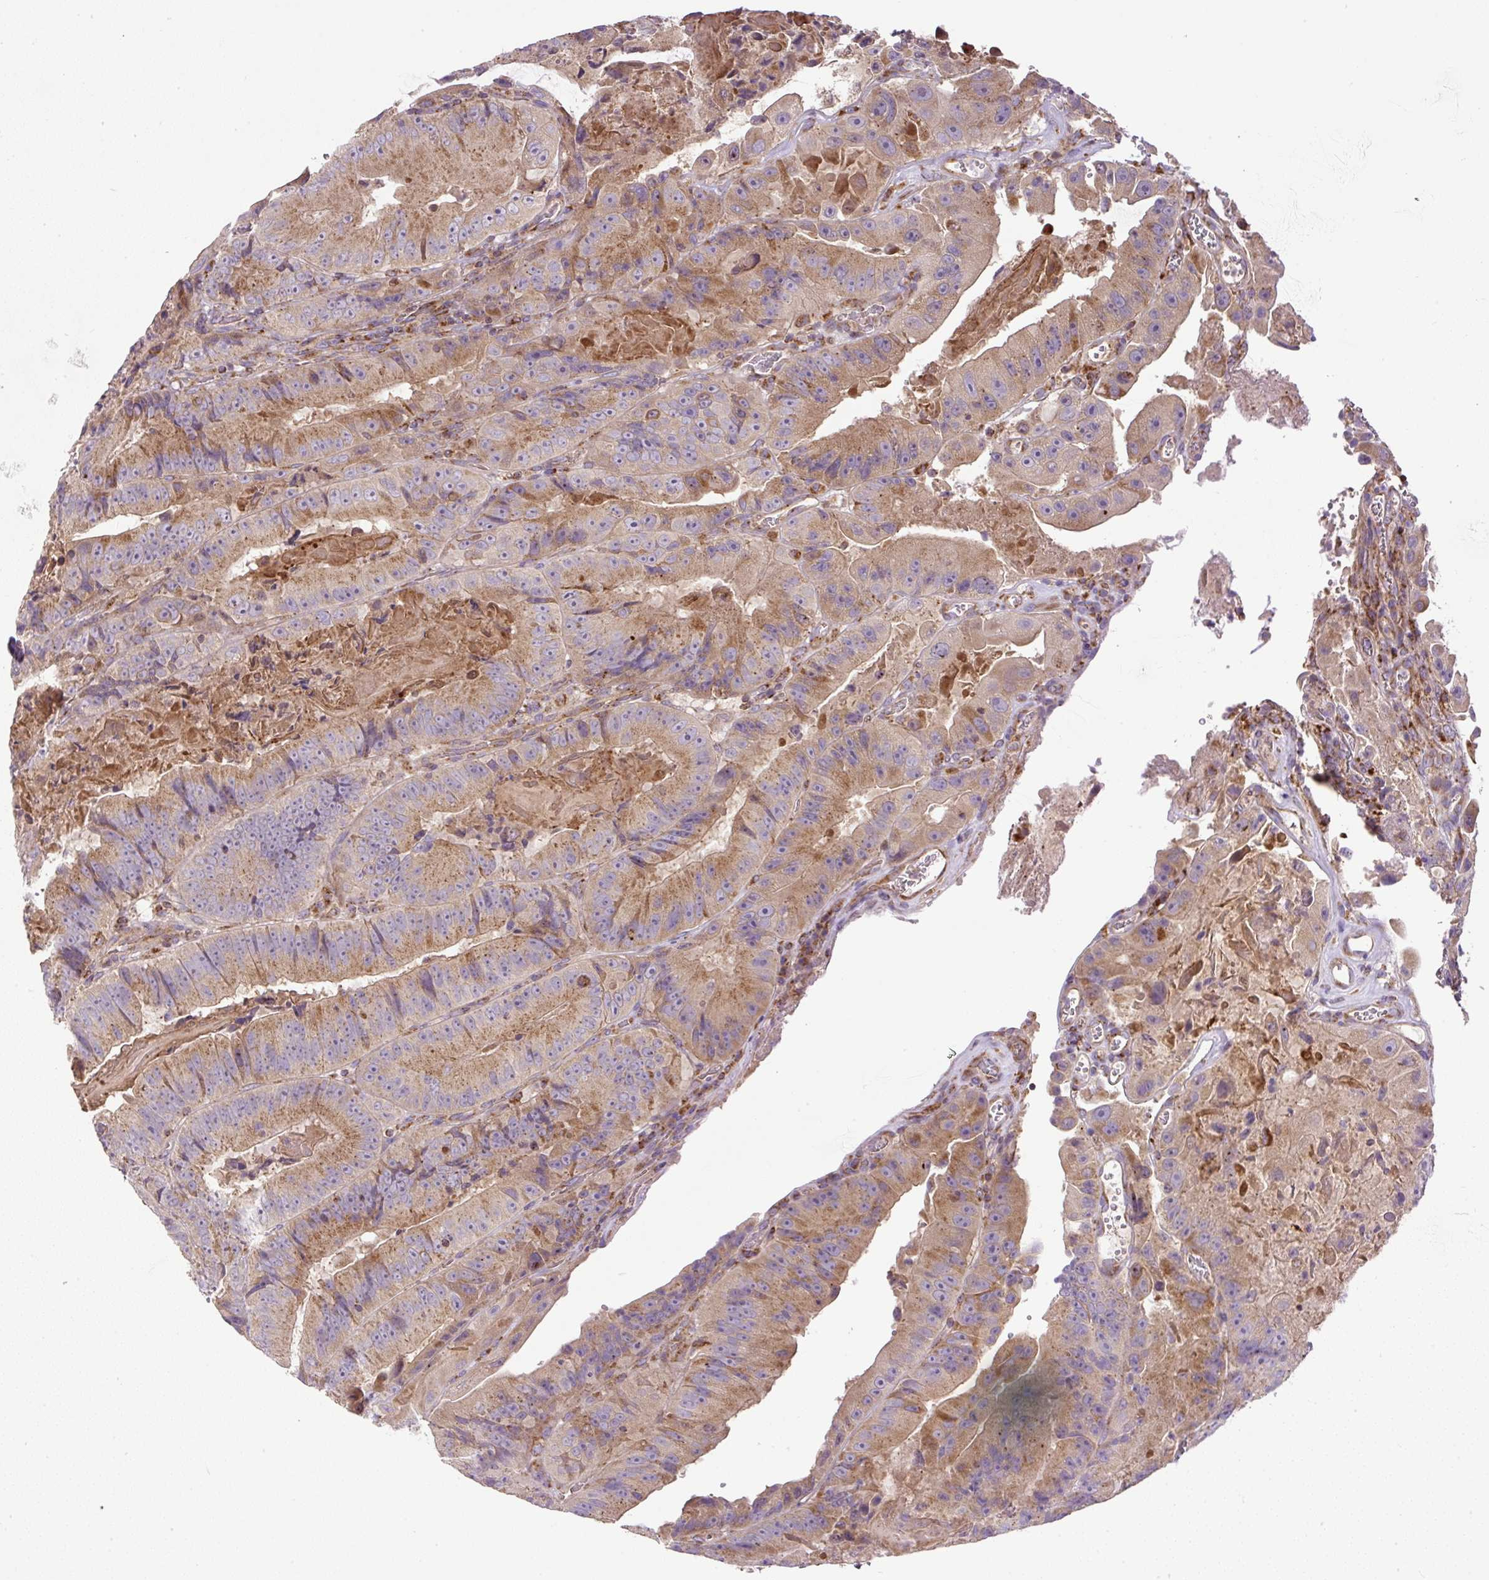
{"staining": {"intensity": "moderate", "quantity": ">75%", "location": "cytoplasmic/membranous"}, "tissue": "colorectal cancer", "cell_type": "Tumor cells", "image_type": "cancer", "snomed": [{"axis": "morphology", "description": "Adenocarcinoma, NOS"}, {"axis": "topography", "description": "Colon"}], "caption": "This is a micrograph of immunohistochemistry (IHC) staining of colorectal cancer (adenocarcinoma), which shows moderate expression in the cytoplasmic/membranous of tumor cells.", "gene": "ZNF547", "patient": {"sex": "female", "age": 86}}